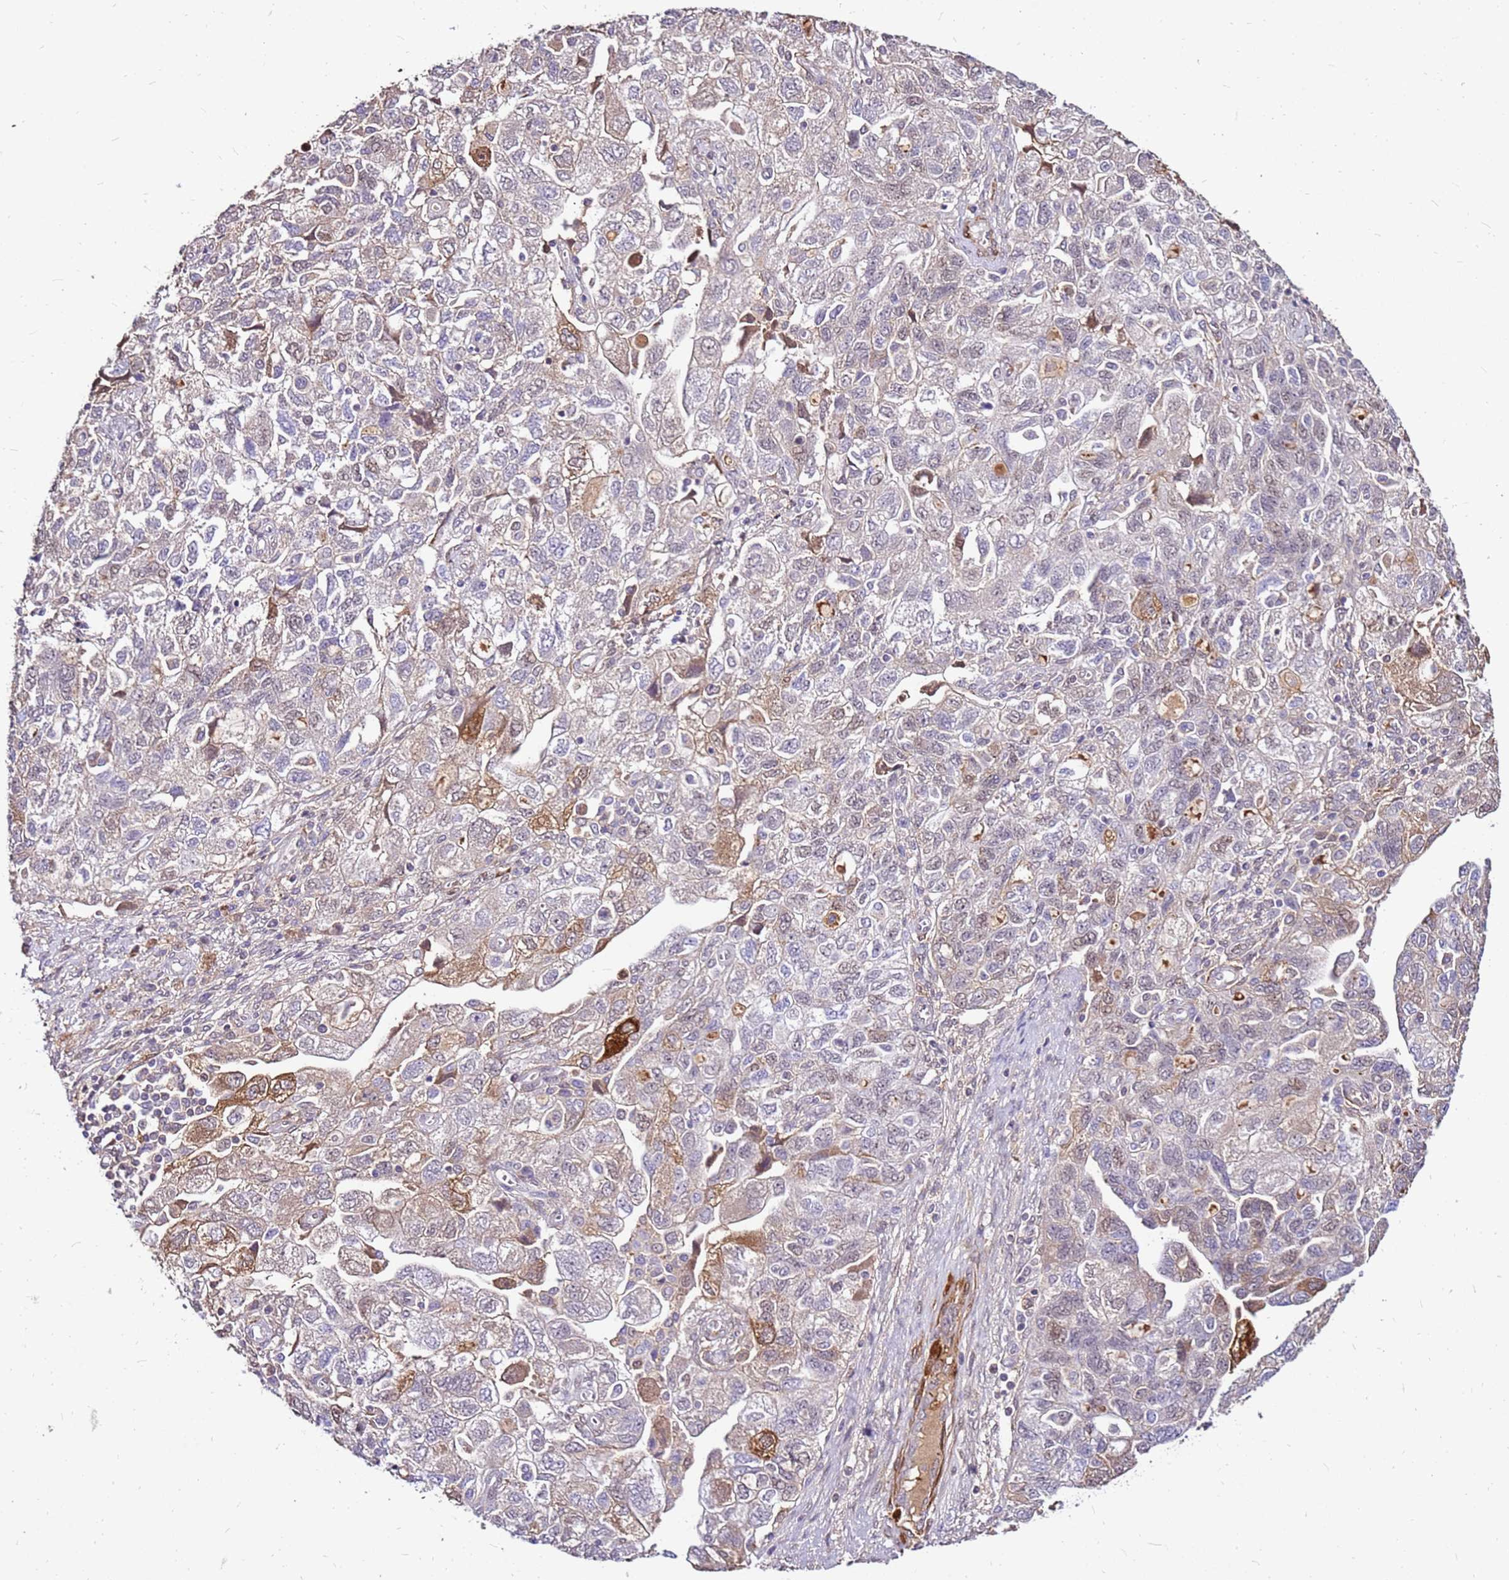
{"staining": {"intensity": "moderate", "quantity": "<25%", "location": "cytoplasmic/membranous"}, "tissue": "ovarian cancer", "cell_type": "Tumor cells", "image_type": "cancer", "snomed": [{"axis": "morphology", "description": "Carcinoma, NOS"}, {"axis": "morphology", "description": "Cystadenocarcinoma, serous, NOS"}, {"axis": "topography", "description": "Ovary"}], "caption": "Human ovarian serous cystadenocarcinoma stained with a brown dye displays moderate cytoplasmic/membranous positive expression in approximately <25% of tumor cells.", "gene": "ALDH1A3", "patient": {"sex": "female", "age": 69}}